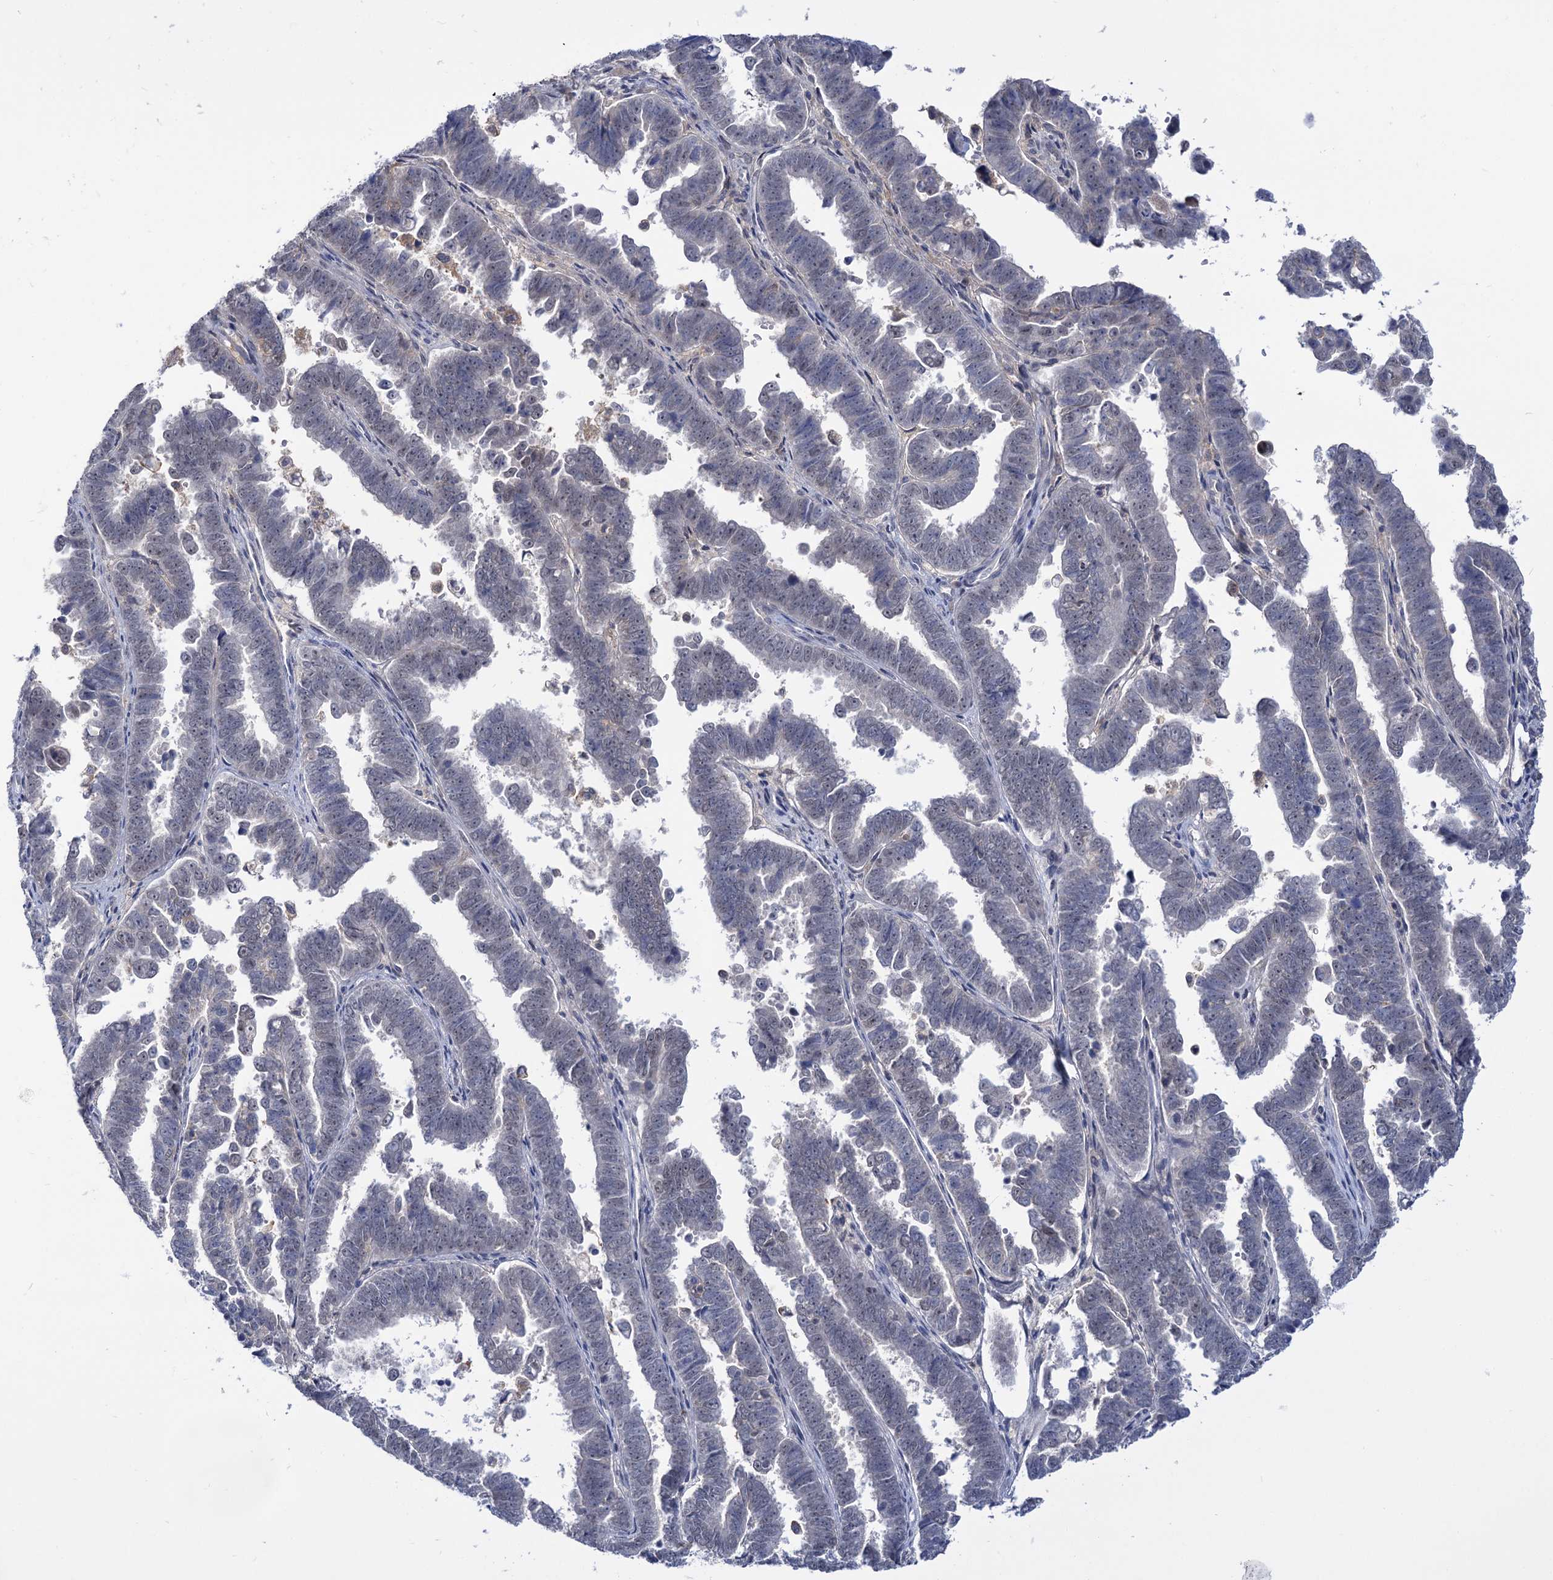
{"staining": {"intensity": "negative", "quantity": "none", "location": "none"}, "tissue": "endometrial cancer", "cell_type": "Tumor cells", "image_type": "cancer", "snomed": [{"axis": "morphology", "description": "Adenocarcinoma, NOS"}, {"axis": "topography", "description": "Endometrium"}], "caption": "Immunohistochemical staining of human endometrial cancer (adenocarcinoma) exhibits no significant expression in tumor cells.", "gene": "NEK10", "patient": {"sex": "female", "age": 75}}